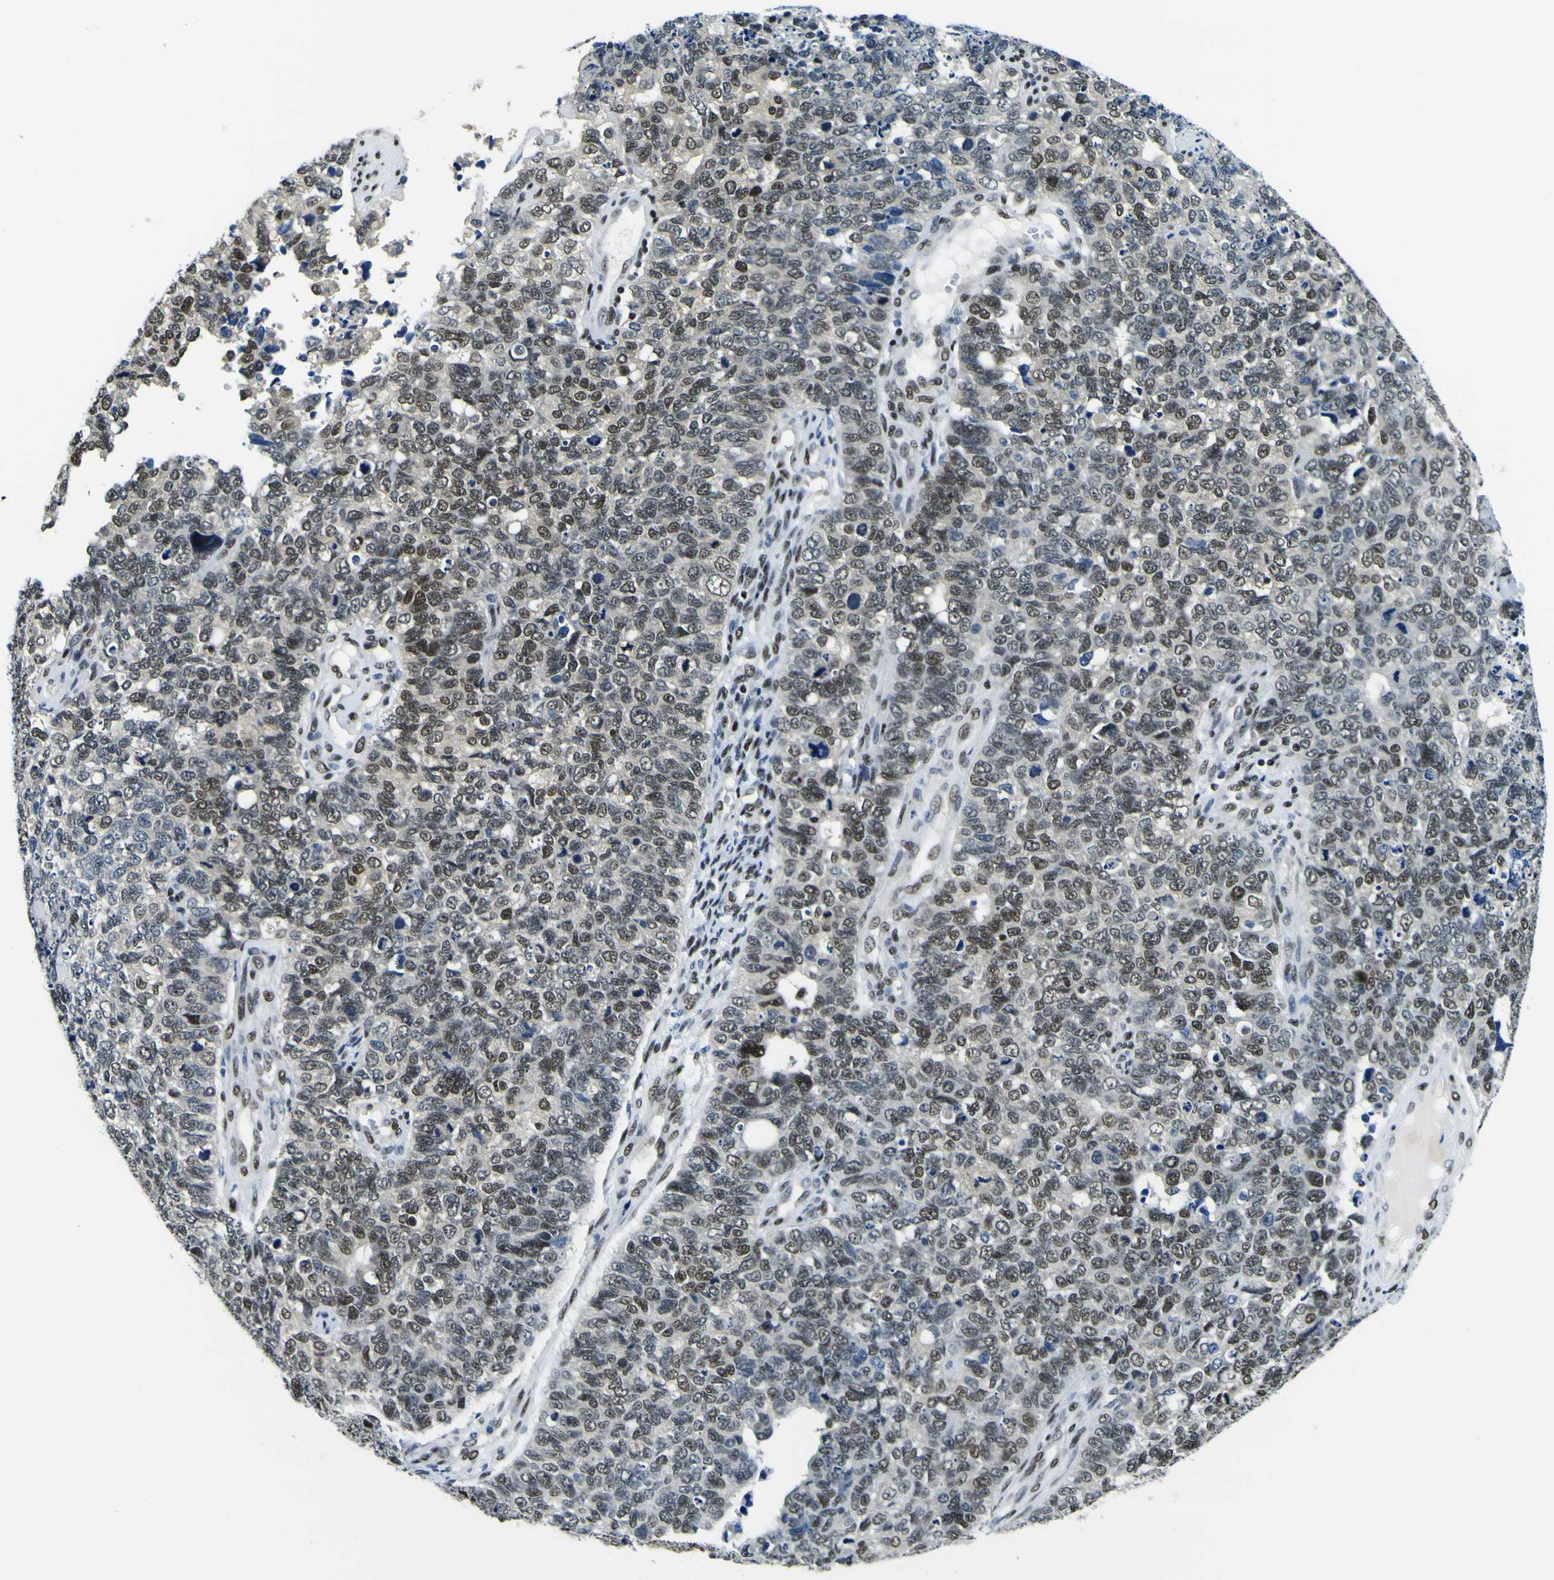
{"staining": {"intensity": "strong", "quantity": ">75%", "location": "nuclear"}, "tissue": "cervical cancer", "cell_type": "Tumor cells", "image_type": "cancer", "snomed": [{"axis": "morphology", "description": "Squamous cell carcinoma, NOS"}, {"axis": "topography", "description": "Cervix"}], "caption": "Immunohistochemistry of cervical squamous cell carcinoma shows high levels of strong nuclear positivity in approximately >75% of tumor cells.", "gene": "SP1", "patient": {"sex": "female", "age": 63}}